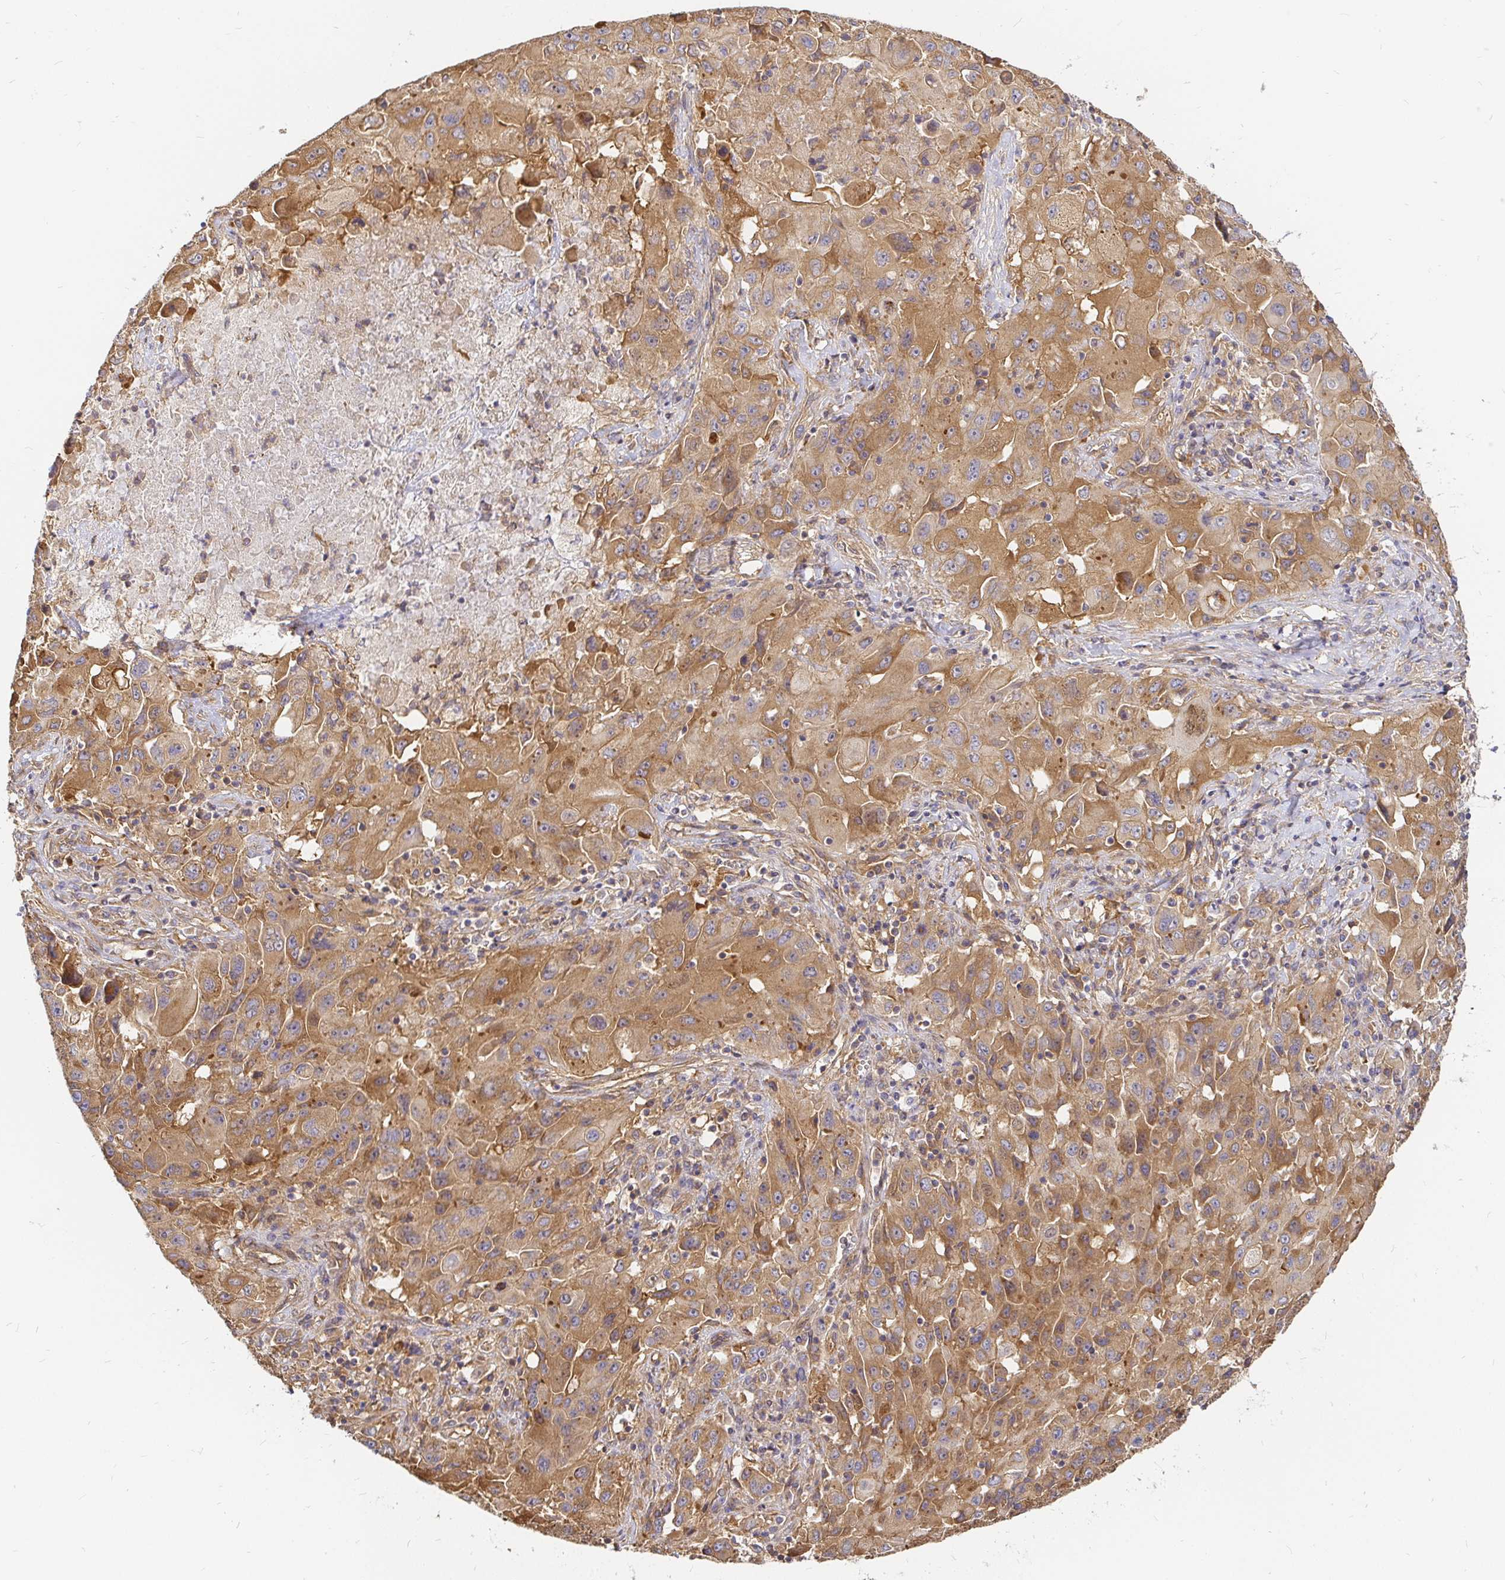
{"staining": {"intensity": "moderate", "quantity": ">75%", "location": "cytoplasmic/membranous"}, "tissue": "lung cancer", "cell_type": "Tumor cells", "image_type": "cancer", "snomed": [{"axis": "morphology", "description": "Squamous cell carcinoma, NOS"}, {"axis": "topography", "description": "Lung"}], "caption": "Lung squamous cell carcinoma stained with immunohistochemistry exhibits moderate cytoplasmic/membranous expression in about >75% of tumor cells.", "gene": "KIF5B", "patient": {"sex": "male", "age": 63}}